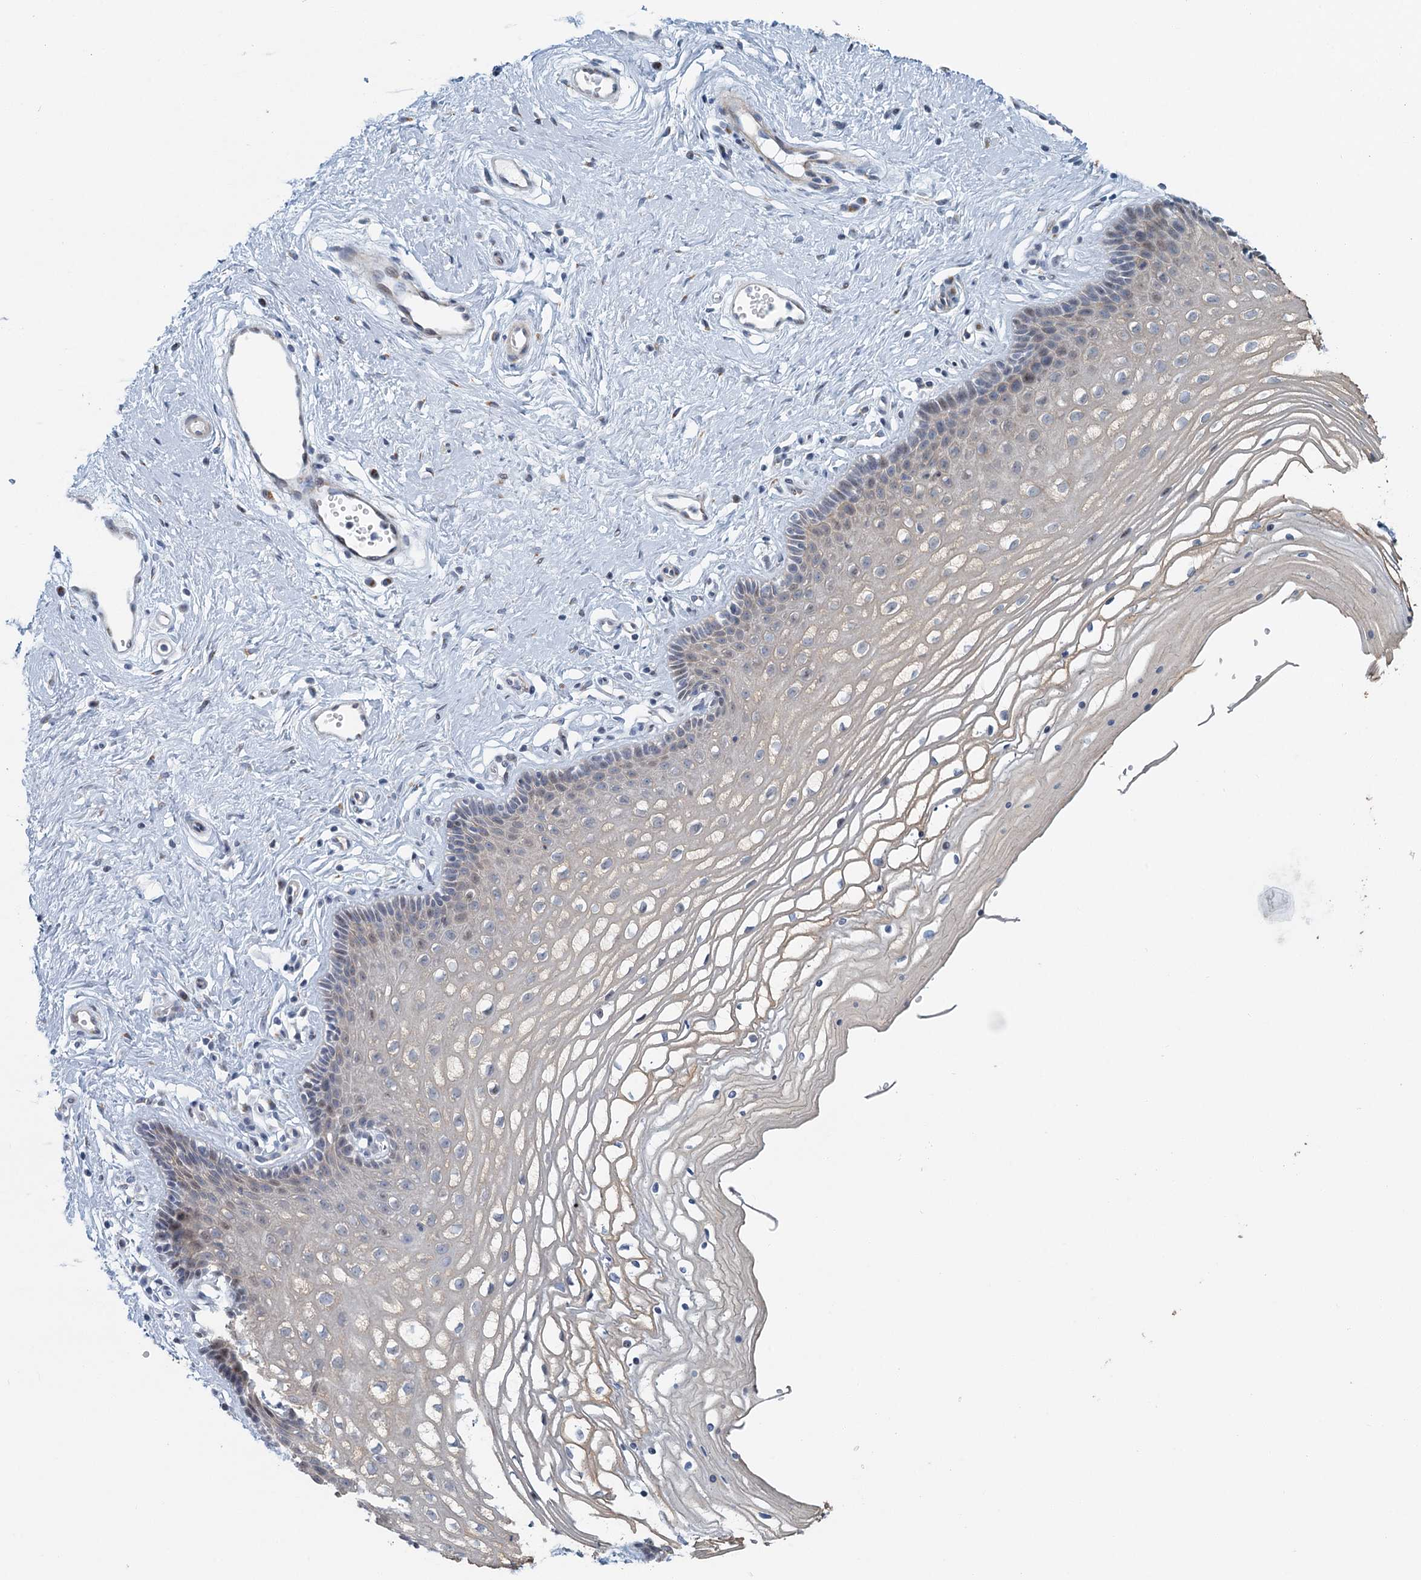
{"staining": {"intensity": "negative", "quantity": "none", "location": "none"}, "tissue": "vagina", "cell_type": "Squamous epithelial cells", "image_type": "normal", "snomed": [{"axis": "morphology", "description": "Normal tissue, NOS"}, {"axis": "topography", "description": "Vagina"}], "caption": "High magnification brightfield microscopy of benign vagina stained with DAB (brown) and counterstained with hematoxylin (blue): squamous epithelial cells show no significant staining.", "gene": "ZNF527", "patient": {"sex": "female", "age": 46}}